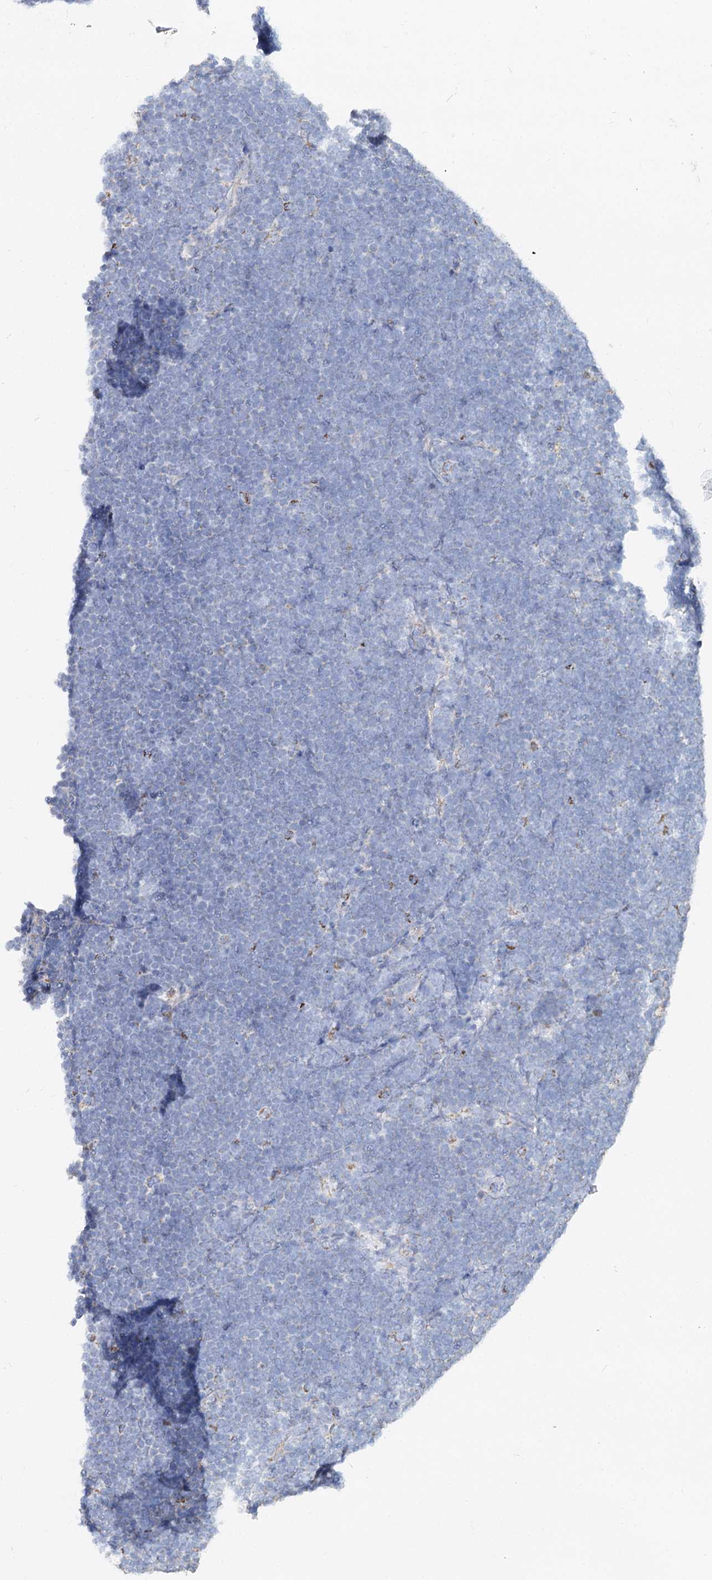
{"staining": {"intensity": "negative", "quantity": "none", "location": "none"}, "tissue": "lymphoma", "cell_type": "Tumor cells", "image_type": "cancer", "snomed": [{"axis": "morphology", "description": "Malignant lymphoma, non-Hodgkin's type, High grade"}, {"axis": "topography", "description": "Lymph node"}], "caption": "This is an IHC micrograph of high-grade malignant lymphoma, non-Hodgkin's type. There is no expression in tumor cells.", "gene": "MCCC2", "patient": {"sex": "male", "age": 13}}